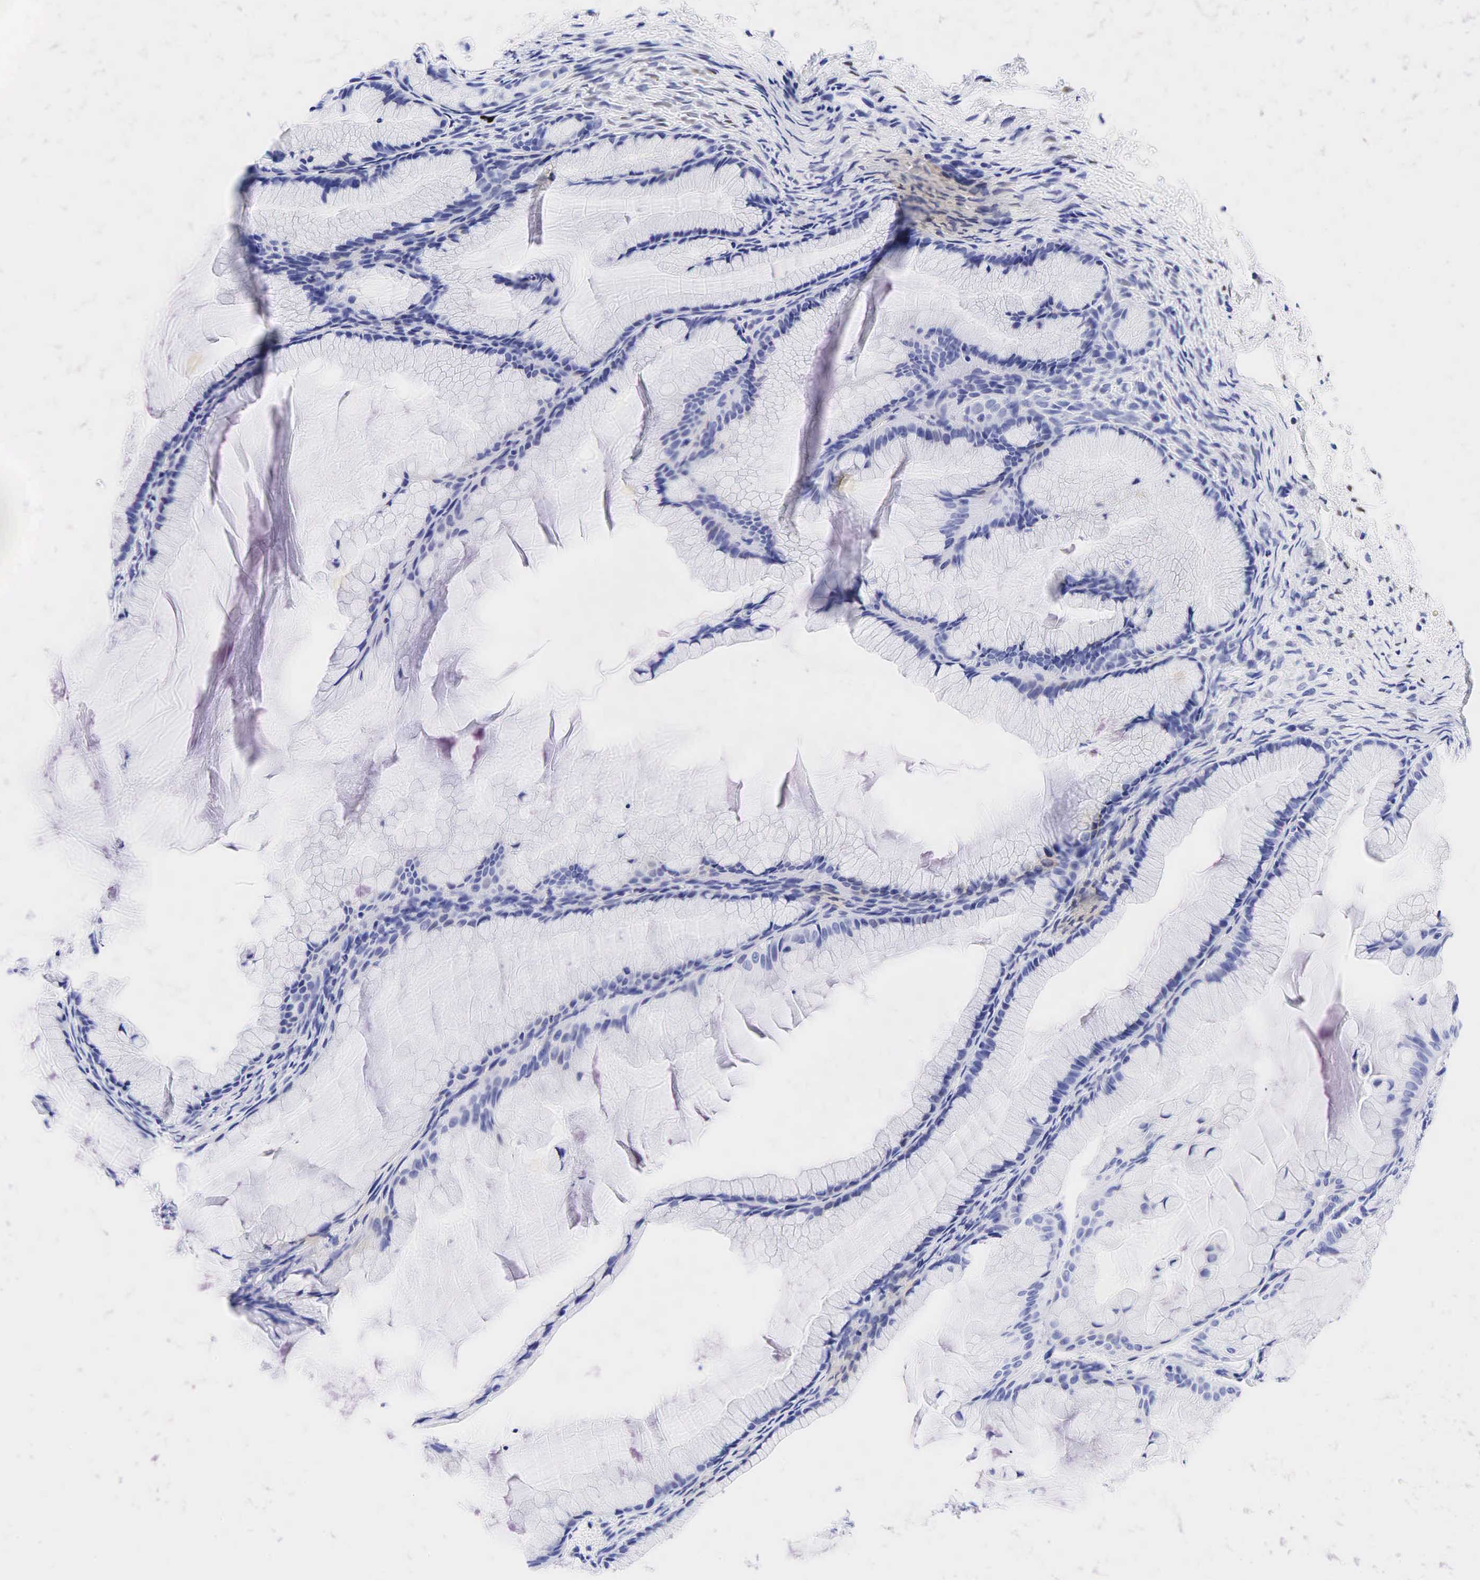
{"staining": {"intensity": "negative", "quantity": "none", "location": "none"}, "tissue": "ovarian cancer", "cell_type": "Tumor cells", "image_type": "cancer", "snomed": [{"axis": "morphology", "description": "Cystadenocarcinoma, mucinous, NOS"}, {"axis": "topography", "description": "Ovary"}], "caption": "A micrograph of ovarian mucinous cystadenocarcinoma stained for a protein shows no brown staining in tumor cells.", "gene": "ESR1", "patient": {"sex": "female", "age": 41}}